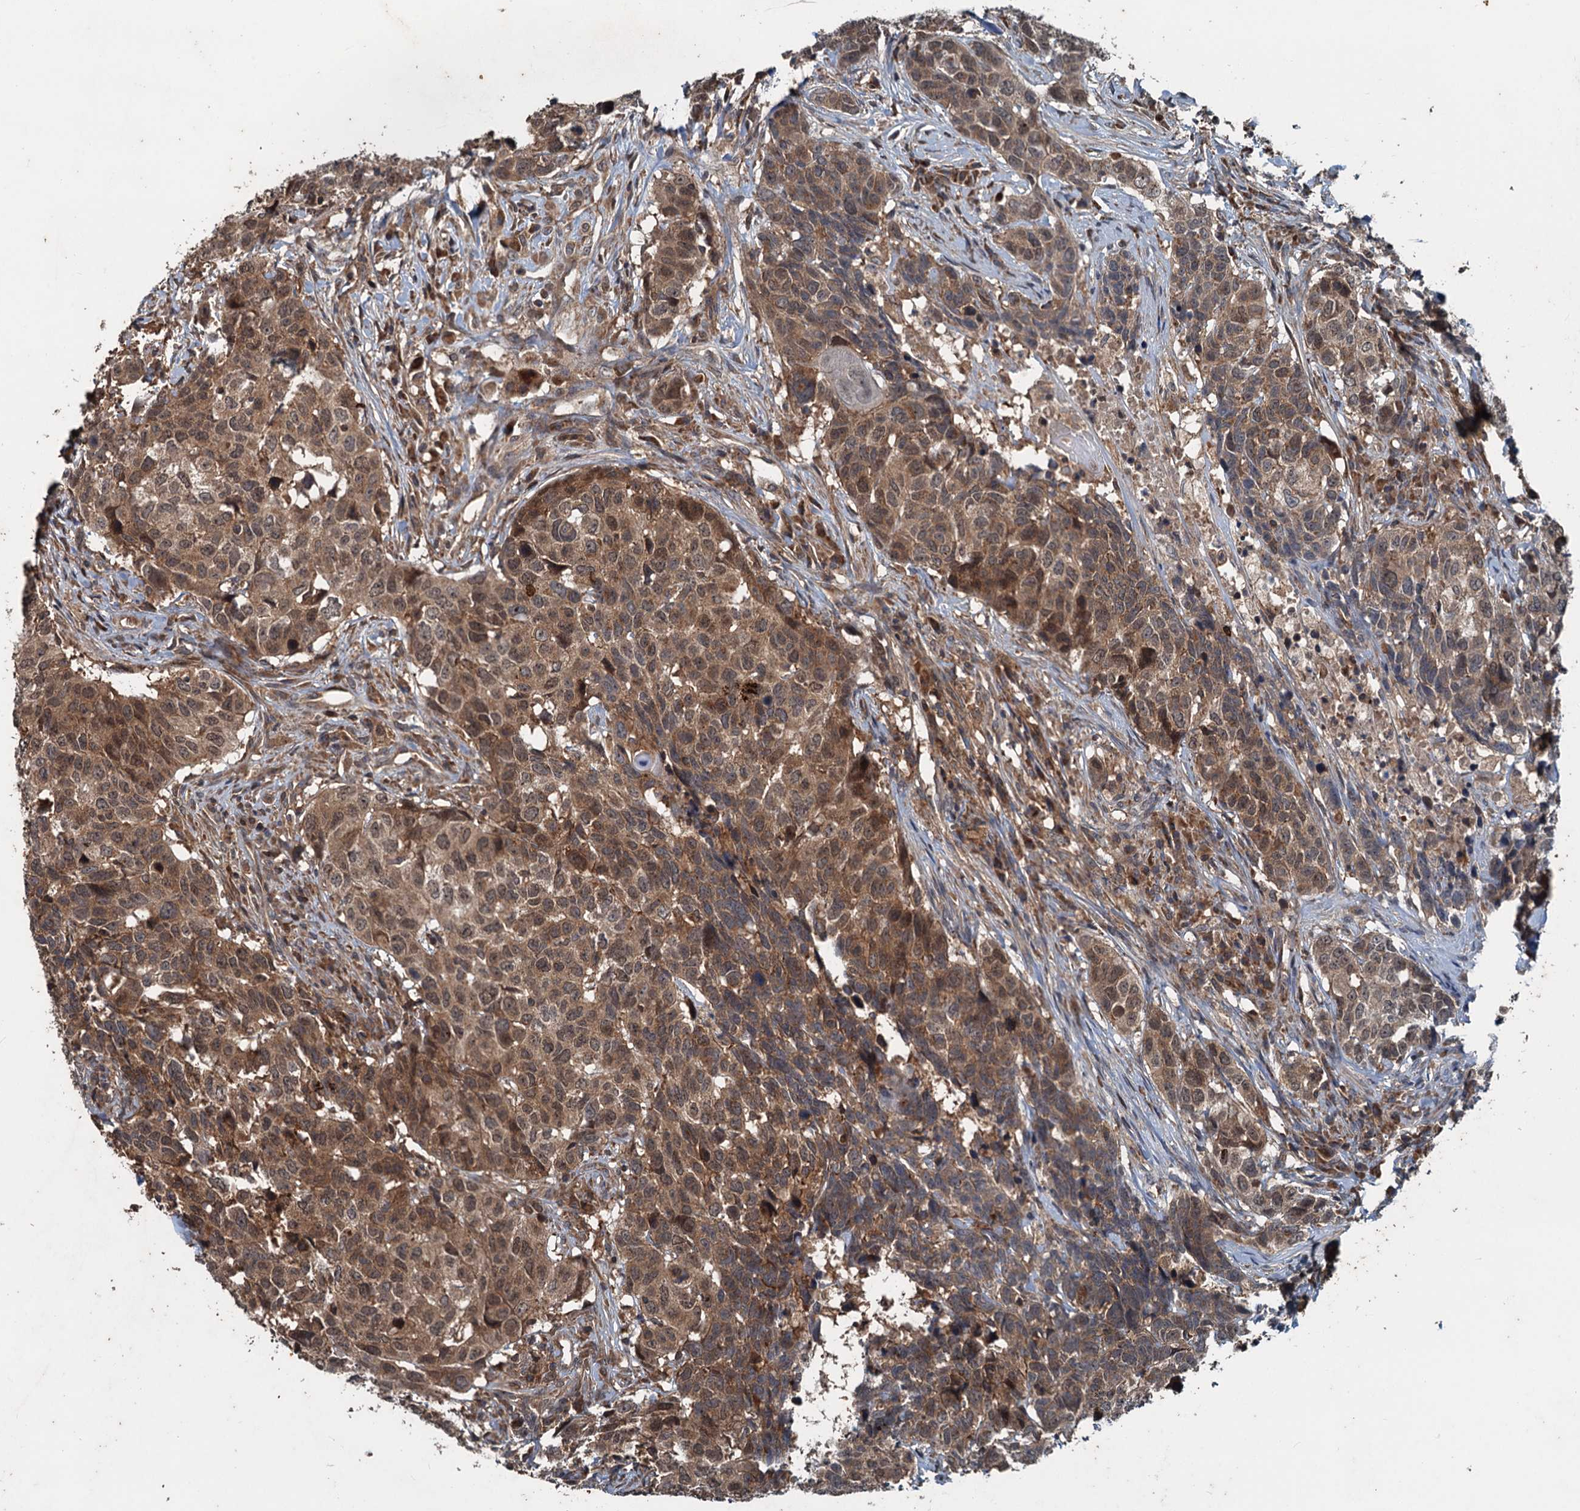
{"staining": {"intensity": "moderate", "quantity": ">75%", "location": "cytoplasmic/membranous"}, "tissue": "head and neck cancer", "cell_type": "Tumor cells", "image_type": "cancer", "snomed": [{"axis": "morphology", "description": "Squamous cell carcinoma, NOS"}, {"axis": "topography", "description": "Head-Neck"}], "caption": "Moderate cytoplasmic/membranous expression is present in approximately >75% of tumor cells in head and neck cancer (squamous cell carcinoma).", "gene": "TEDC1", "patient": {"sex": "male", "age": 66}}